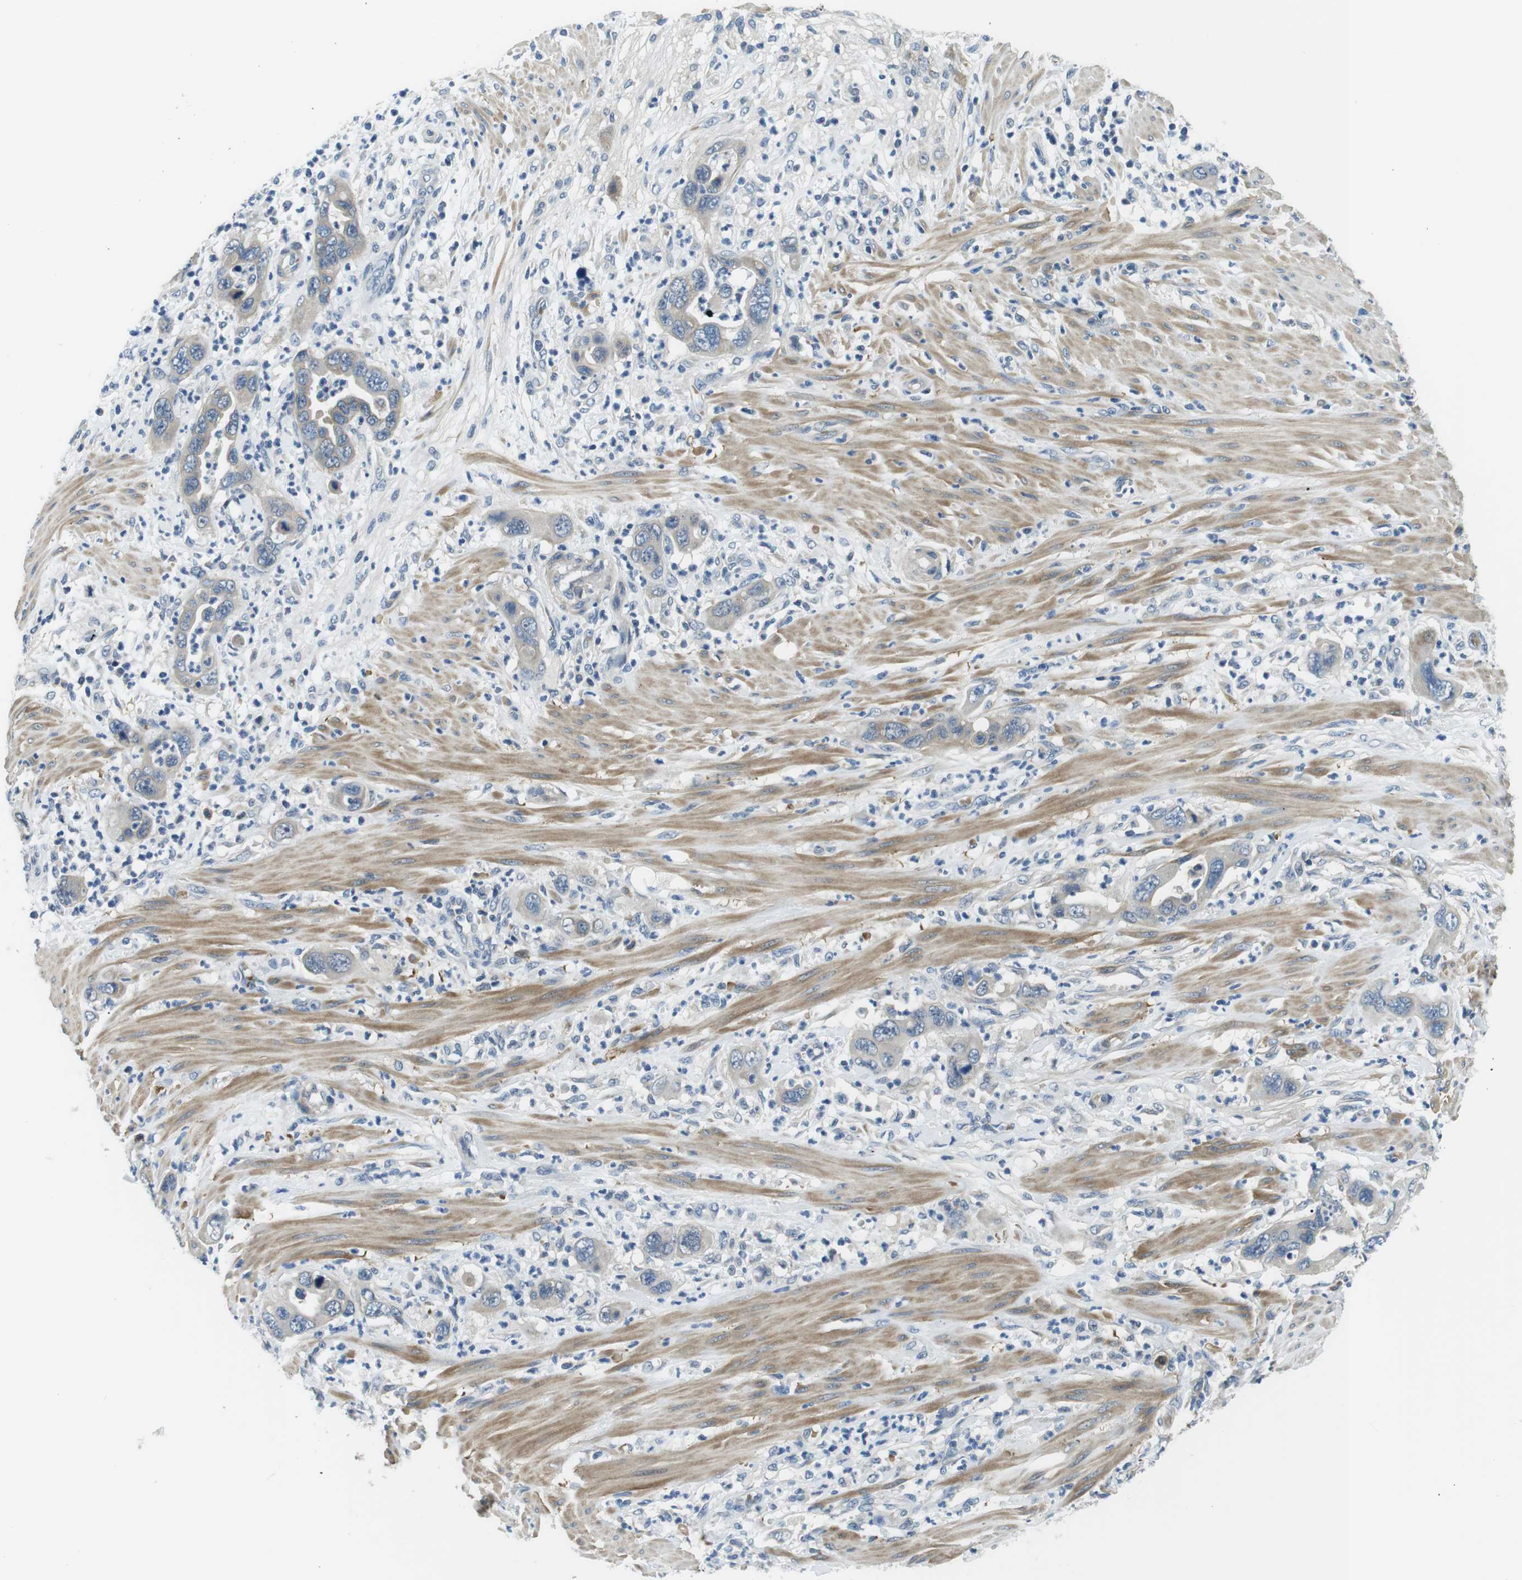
{"staining": {"intensity": "negative", "quantity": "none", "location": "none"}, "tissue": "pancreatic cancer", "cell_type": "Tumor cells", "image_type": "cancer", "snomed": [{"axis": "morphology", "description": "Adenocarcinoma, NOS"}, {"axis": "topography", "description": "Pancreas"}], "caption": "An immunohistochemistry (IHC) micrograph of adenocarcinoma (pancreatic) is shown. There is no staining in tumor cells of adenocarcinoma (pancreatic).", "gene": "WSCD1", "patient": {"sex": "female", "age": 71}}